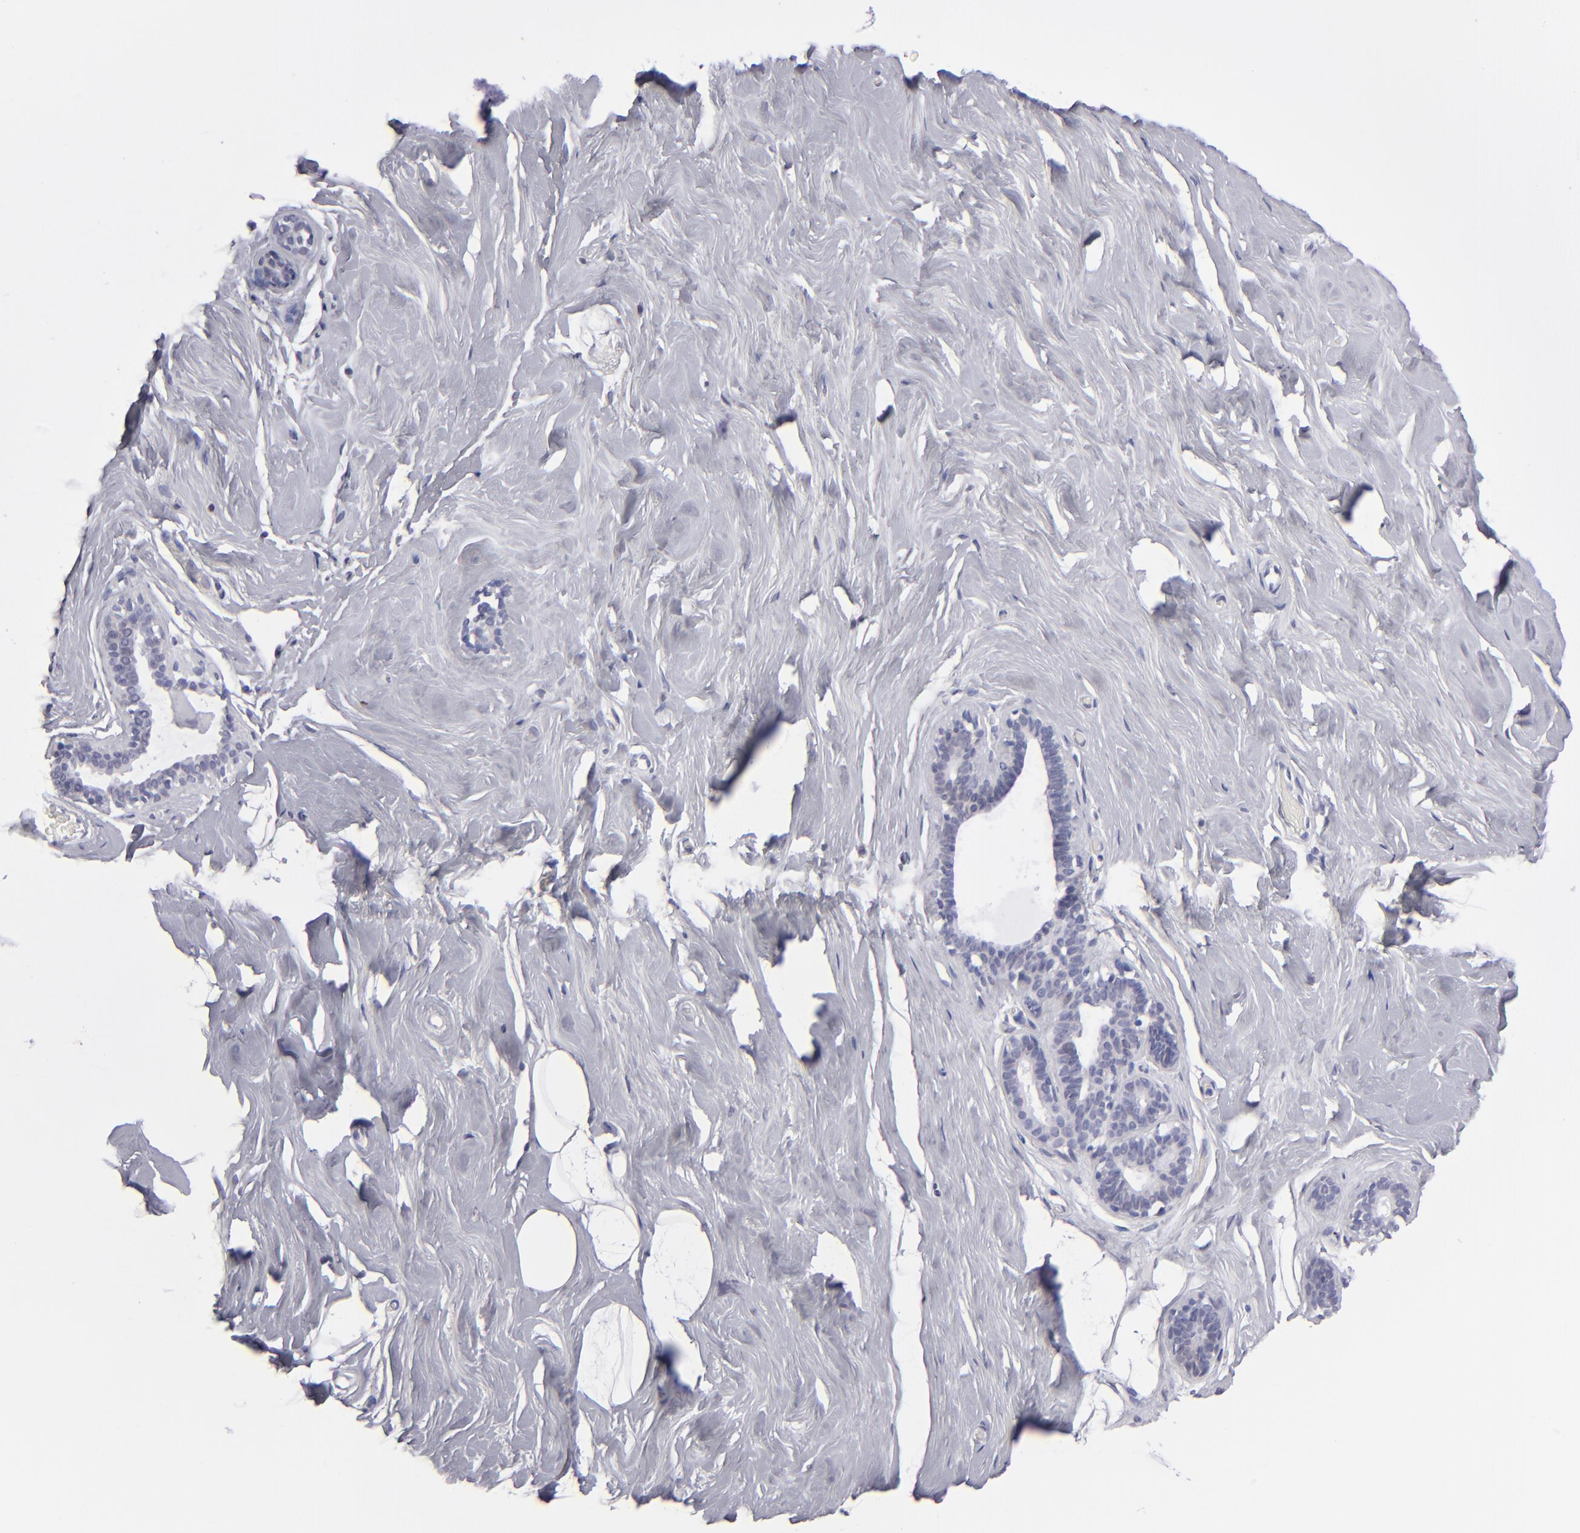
{"staining": {"intensity": "negative", "quantity": "none", "location": "none"}, "tissue": "breast", "cell_type": "Adipocytes", "image_type": "normal", "snomed": [{"axis": "morphology", "description": "Normal tissue, NOS"}, {"axis": "topography", "description": "Breast"}], "caption": "This is a photomicrograph of immunohistochemistry staining of normal breast, which shows no positivity in adipocytes.", "gene": "ALDOB", "patient": {"sex": "female", "age": 75}}